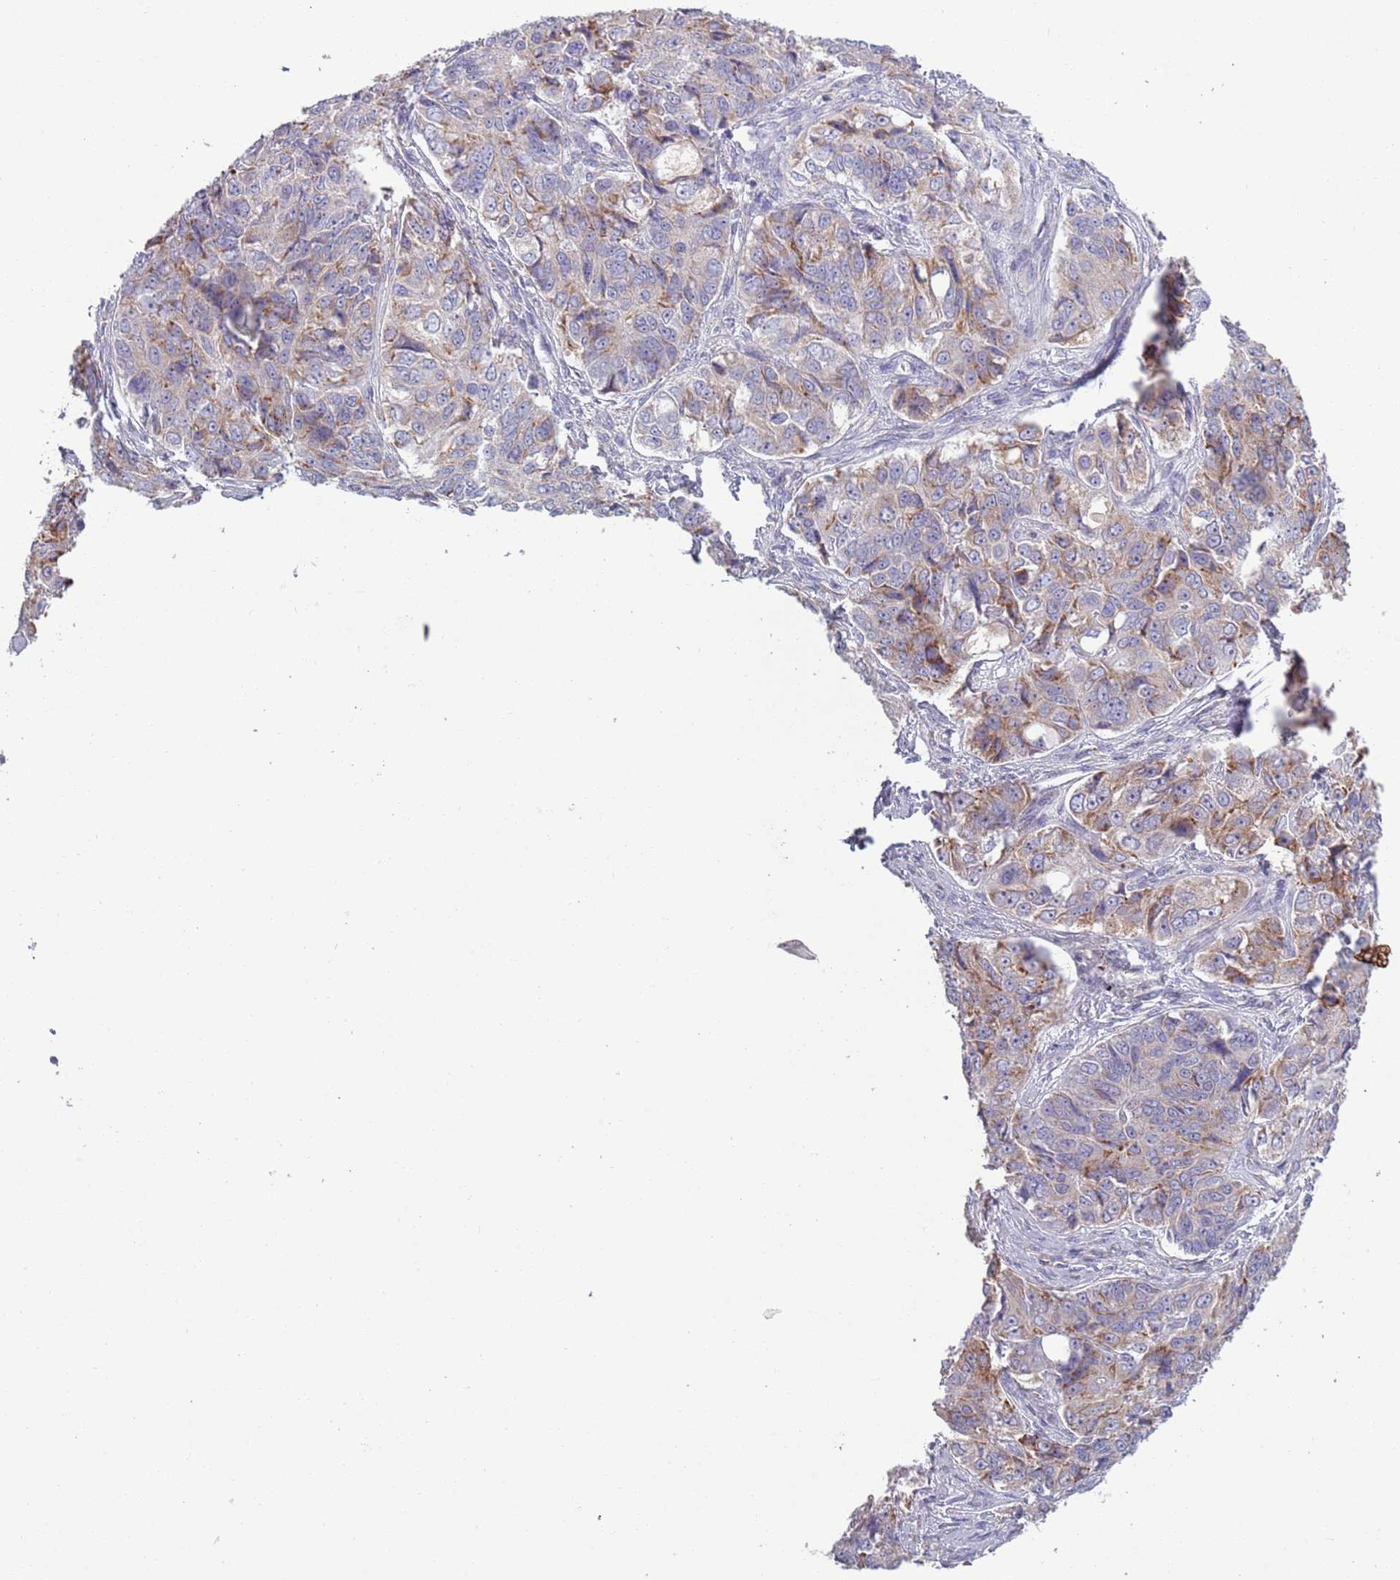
{"staining": {"intensity": "moderate", "quantity": "<25%", "location": "cytoplasmic/membranous"}, "tissue": "ovarian cancer", "cell_type": "Tumor cells", "image_type": "cancer", "snomed": [{"axis": "morphology", "description": "Carcinoma, endometroid"}, {"axis": "topography", "description": "Ovary"}], "caption": "Protein expression analysis of ovarian cancer reveals moderate cytoplasmic/membranous staining in about <25% of tumor cells. Ihc stains the protein in brown and the nuclei are stained blue.", "gene": "LTB", "patient": {"sex": "female", "age": 51}}